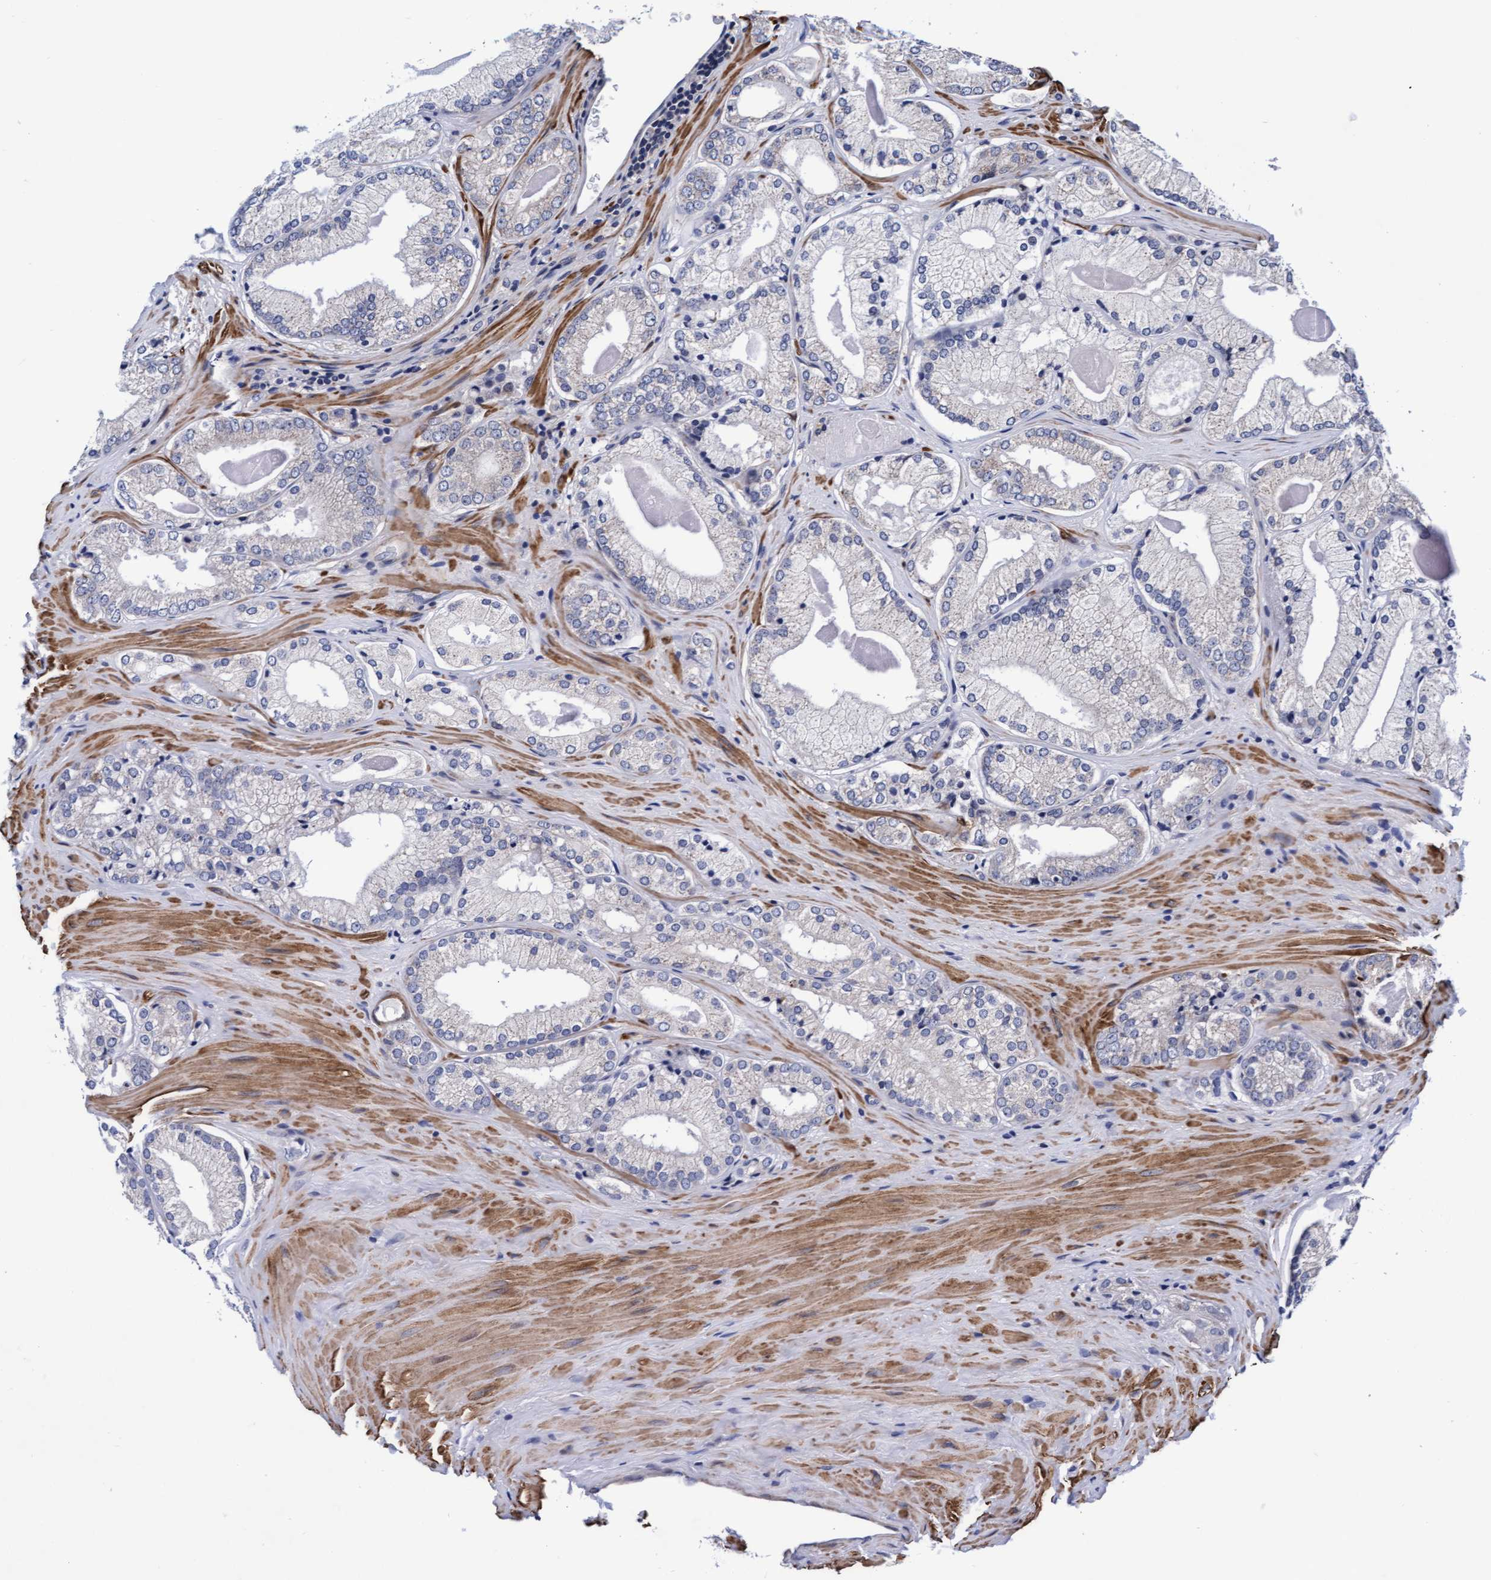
{"staining": {"intensity": "negative", "quantity": "none", "location": "none"}, "tissue": "prostate cancer", "cell_type": "Tumor cells", "image_type": "cancer", "snomed": [{"axis": "morphology", "description": "Adenocarcinoma, Low grade"}, {"axis": "topography", "description": "Prostate"}], "caption": "Immunohistochemical staining of low-grade adenocarcinoma (prostate) shows no significant positivity in tumor cells. The staining is performed using DAB (3,3'-diaminobenzidine) brown chromogen with nuclei counter-stained in using hematoxylin.", "gene": "EFCAB13", "patient": {"sex": "male", "age": 65}}